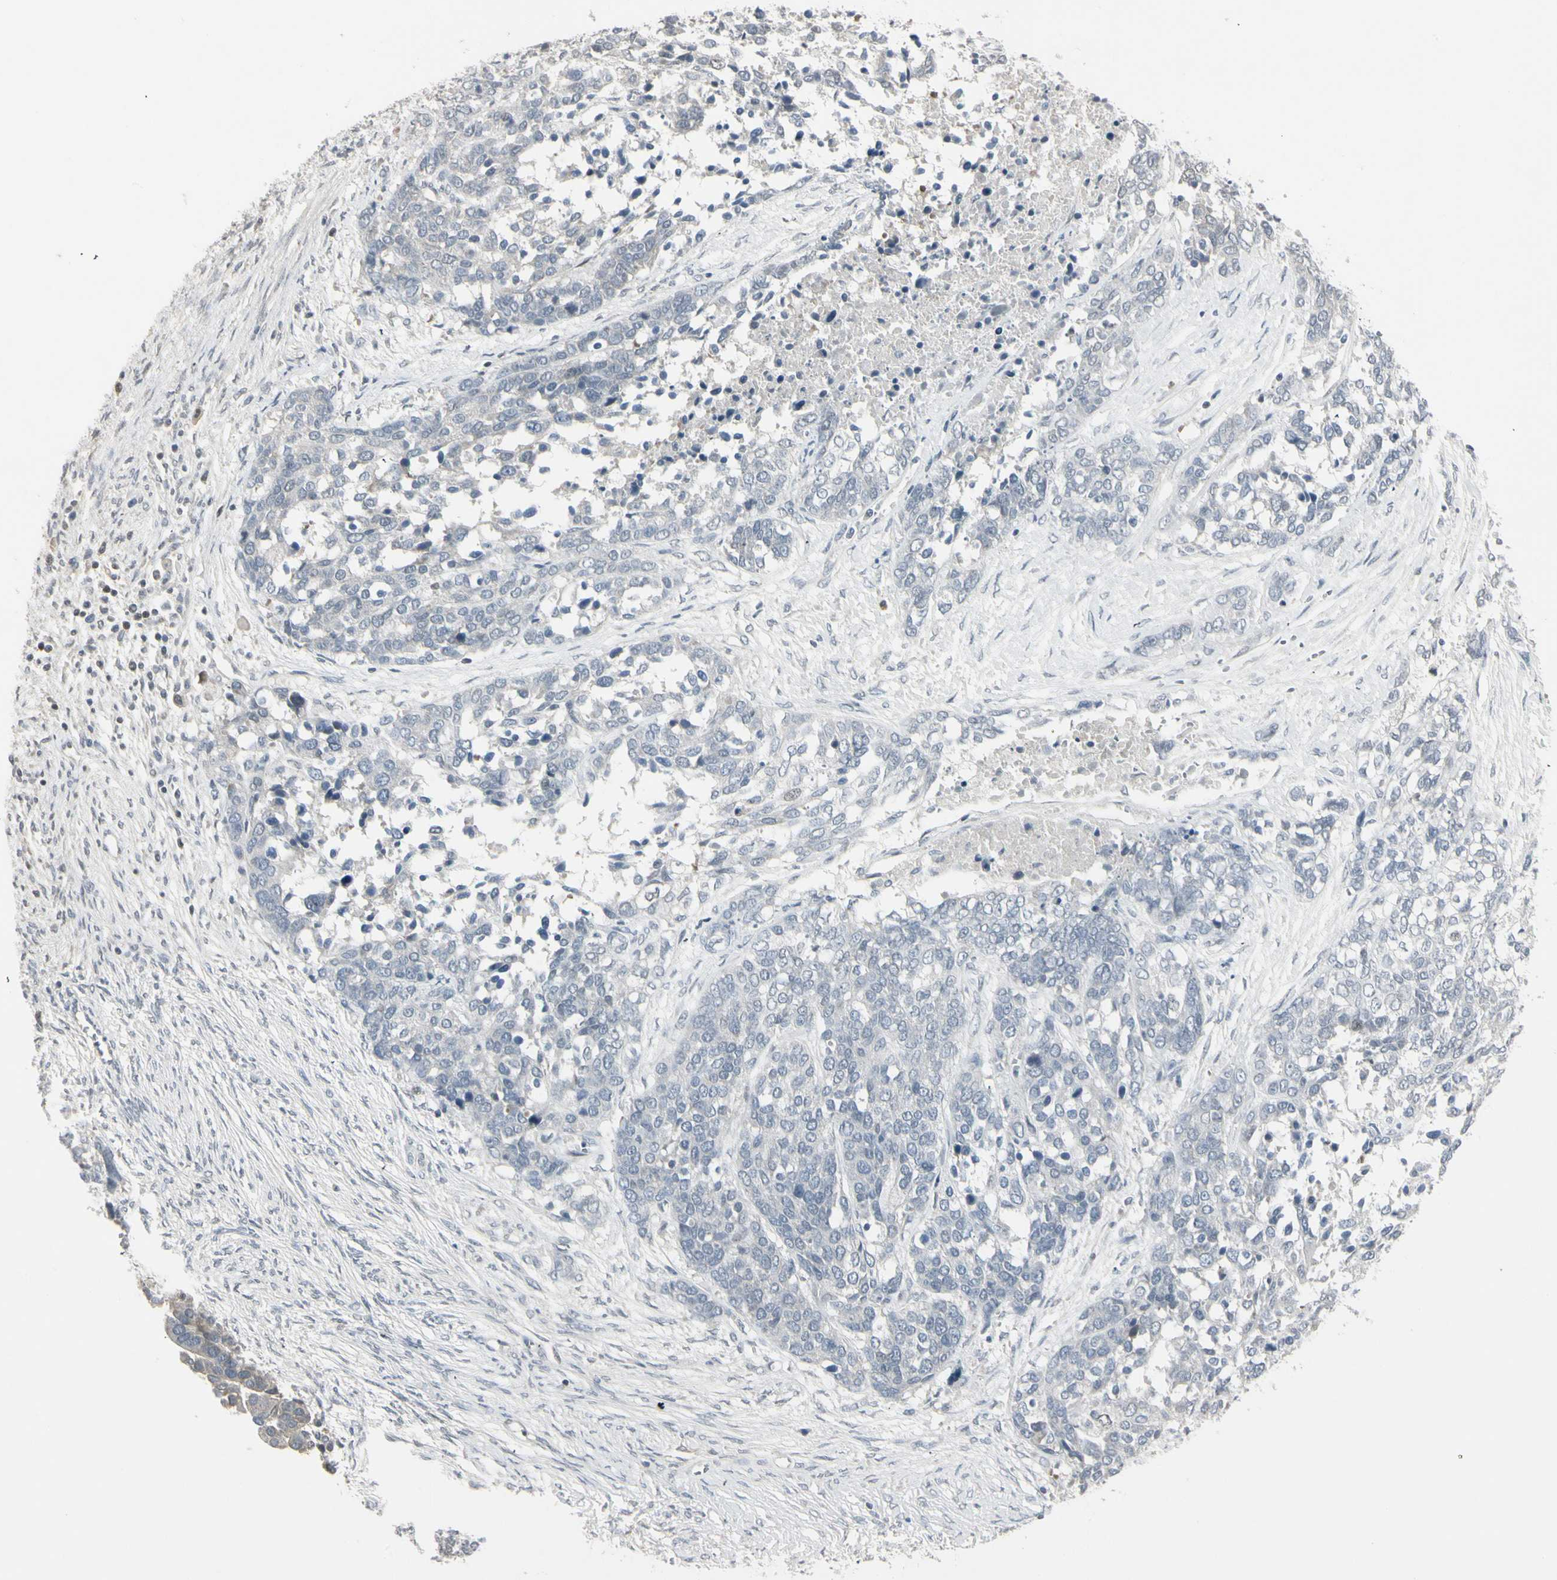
{"staining": {"intensity": "negative", "quantity": "none", "location": "none"}, "tissue": "ovarian cancer", "cell_type": "Tumor cells", "image_type": "cancer", "snomed": [{"axis": "morphology", "description": "Cystadenocarcinoma, serous, NOS"}, {"axis": "topography", "description": "Ovary"}], "caption": "Ovarian cancer stained for a protein using IHC demonstrates no staining tumor cells.", "gene": "DMPK", "patient": {"sex": "female", "age": 44}}